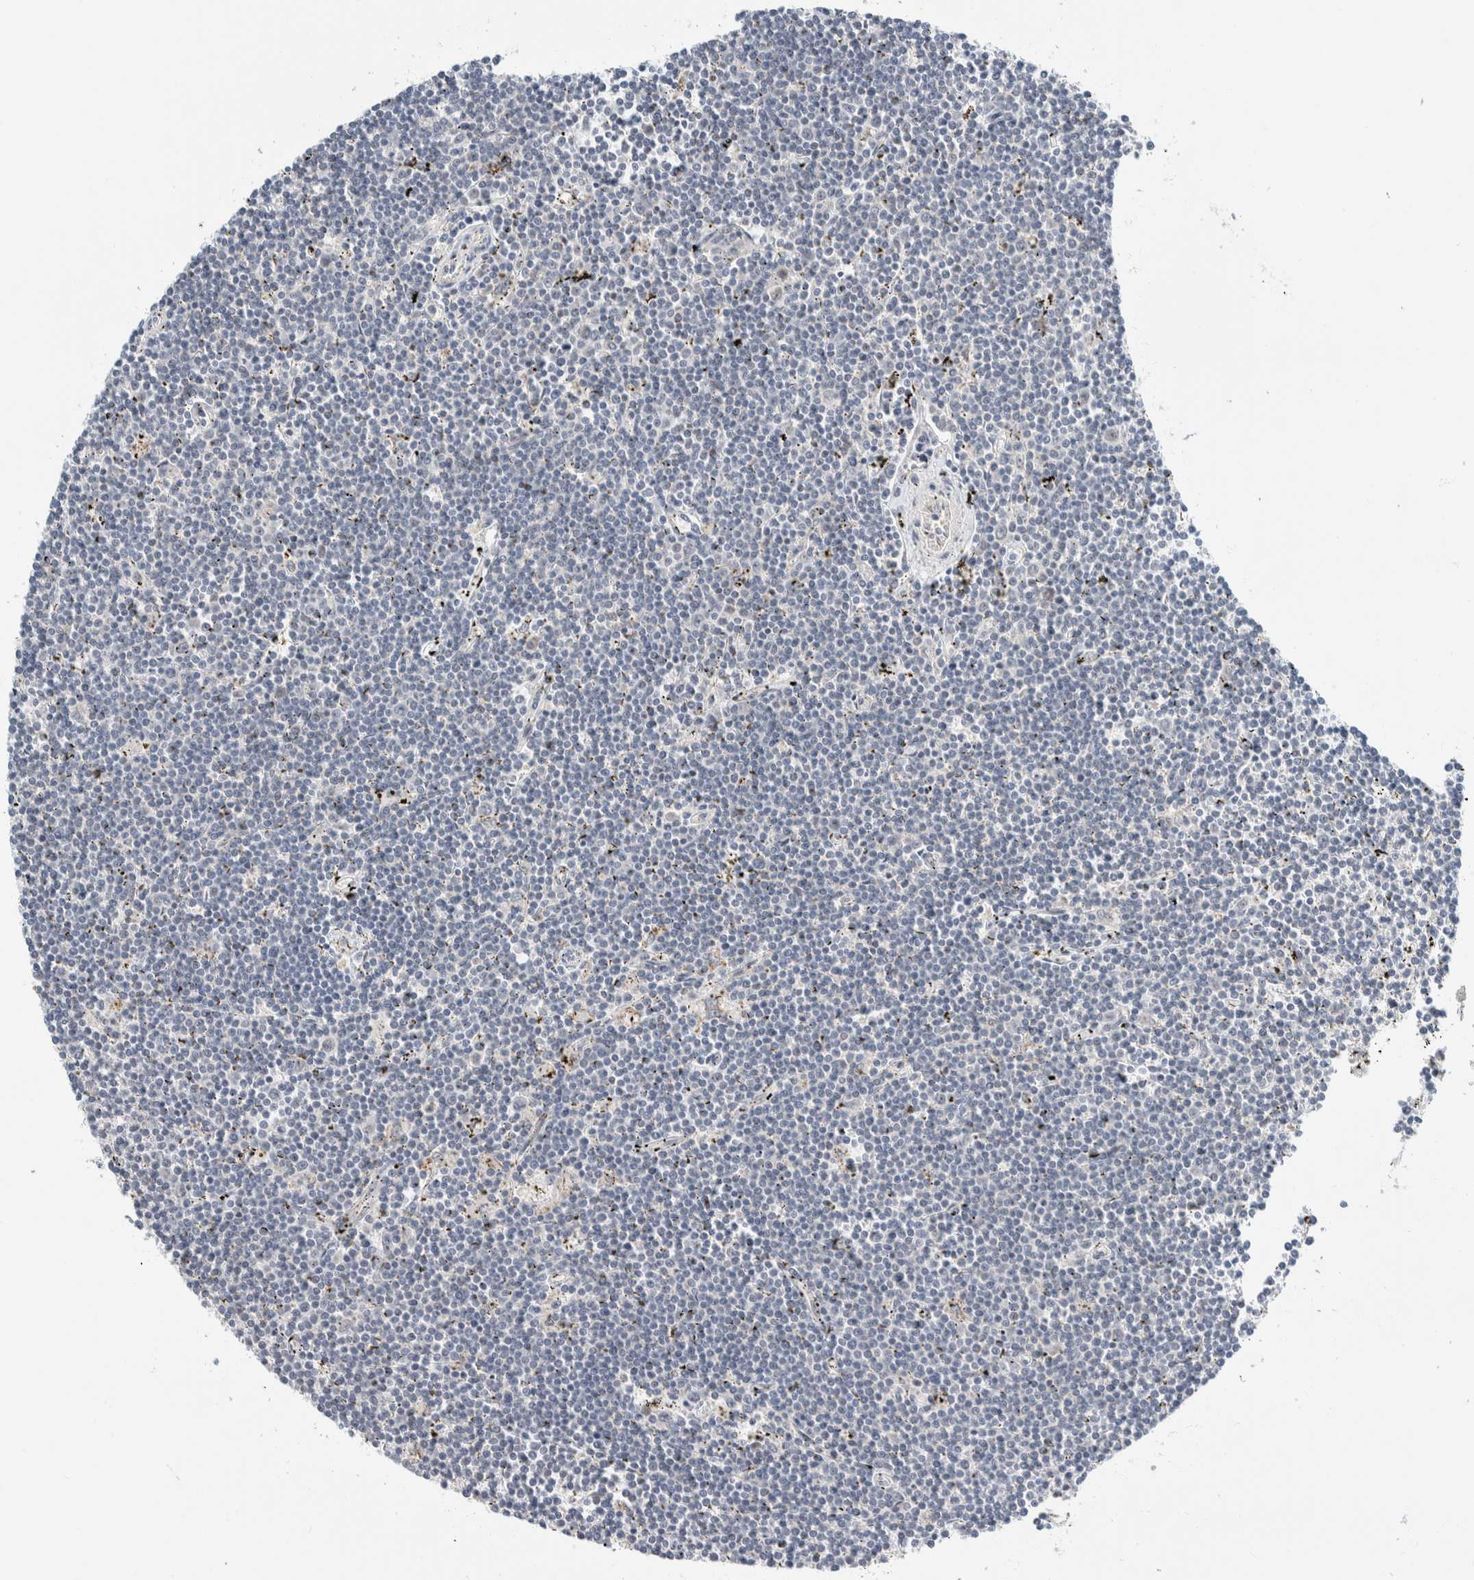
{"staining": {"intensity": "negative", "quantity": "none", "location": "none"}, "tissue": "lymphoma", "cell_type": "Tumor cells", "image_type": "cancer", "snomed": [{"axis": "morphology", "description": "Malignant lymphoma, non-Hodgkin's type, Low grade"}, {"axis": "topography", "description": "Spleen"}], "caption": "Immunohistochemistry image of low-grade malignant lymphoma, non-Hodgkin's type stained for a protein (brown), which displays no expression in tumor cells.", "gene": "SHPK", "patient": {"sex": "male", "age": 76}}